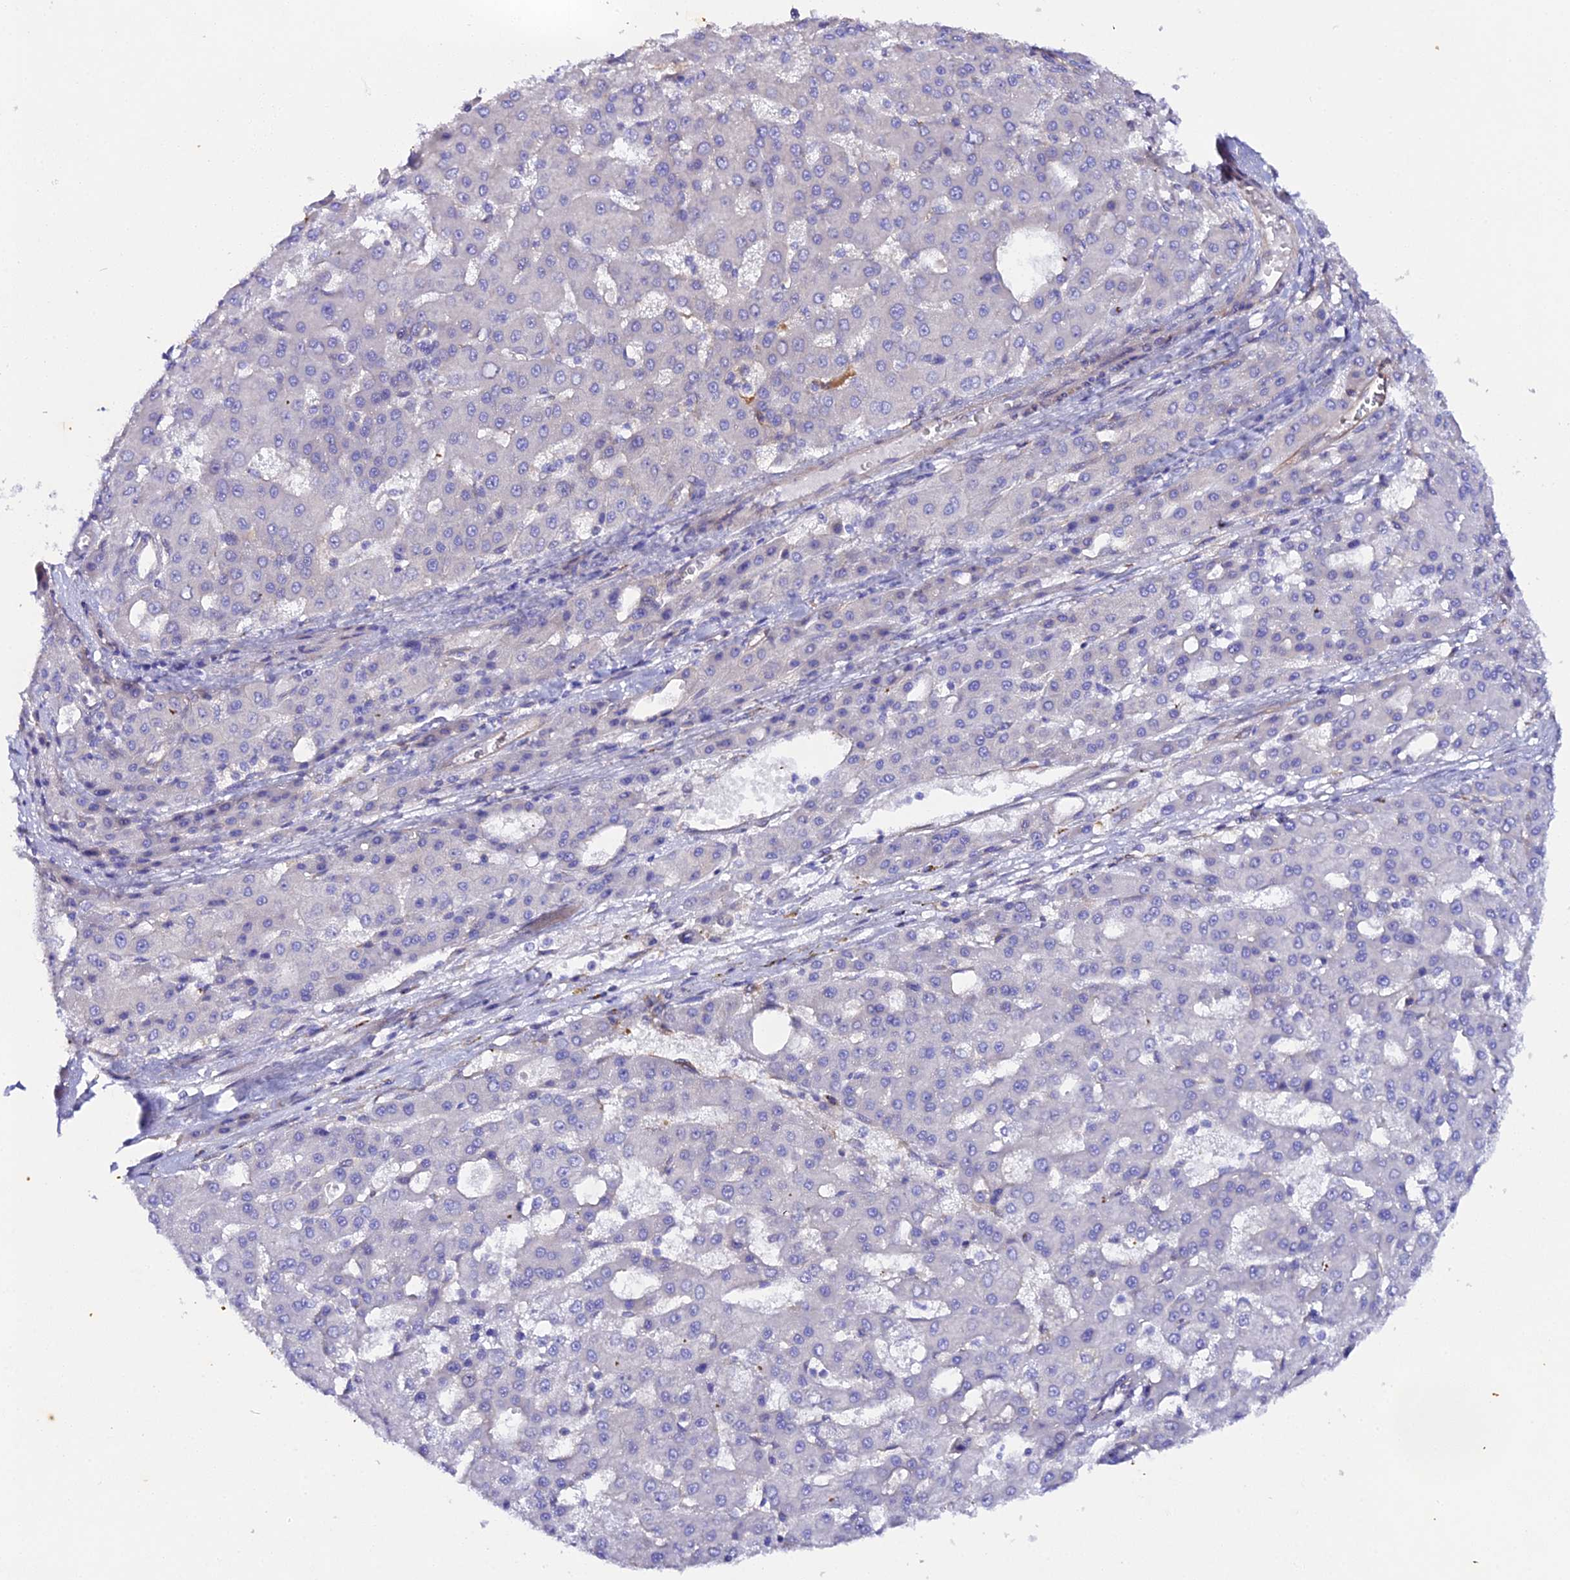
{"staining": {"intensity": "negative", "quantity": "none", "location": "none"}, "tissue": "liver cancer", "cell_type": "Tumor cells", "image_type": "cancer", "snomed": [{"axis": "morphology", "description": "Carcinoma, Hepatocellular, NOS"}, {"axis": "topography", "description": "Liver"}], "caption": "Liver cancer stained for a protein using IHC demonstrates no expression tumor cells.", "gene": "CFAP45", "patient": {"sex": "male", "age": 47}}